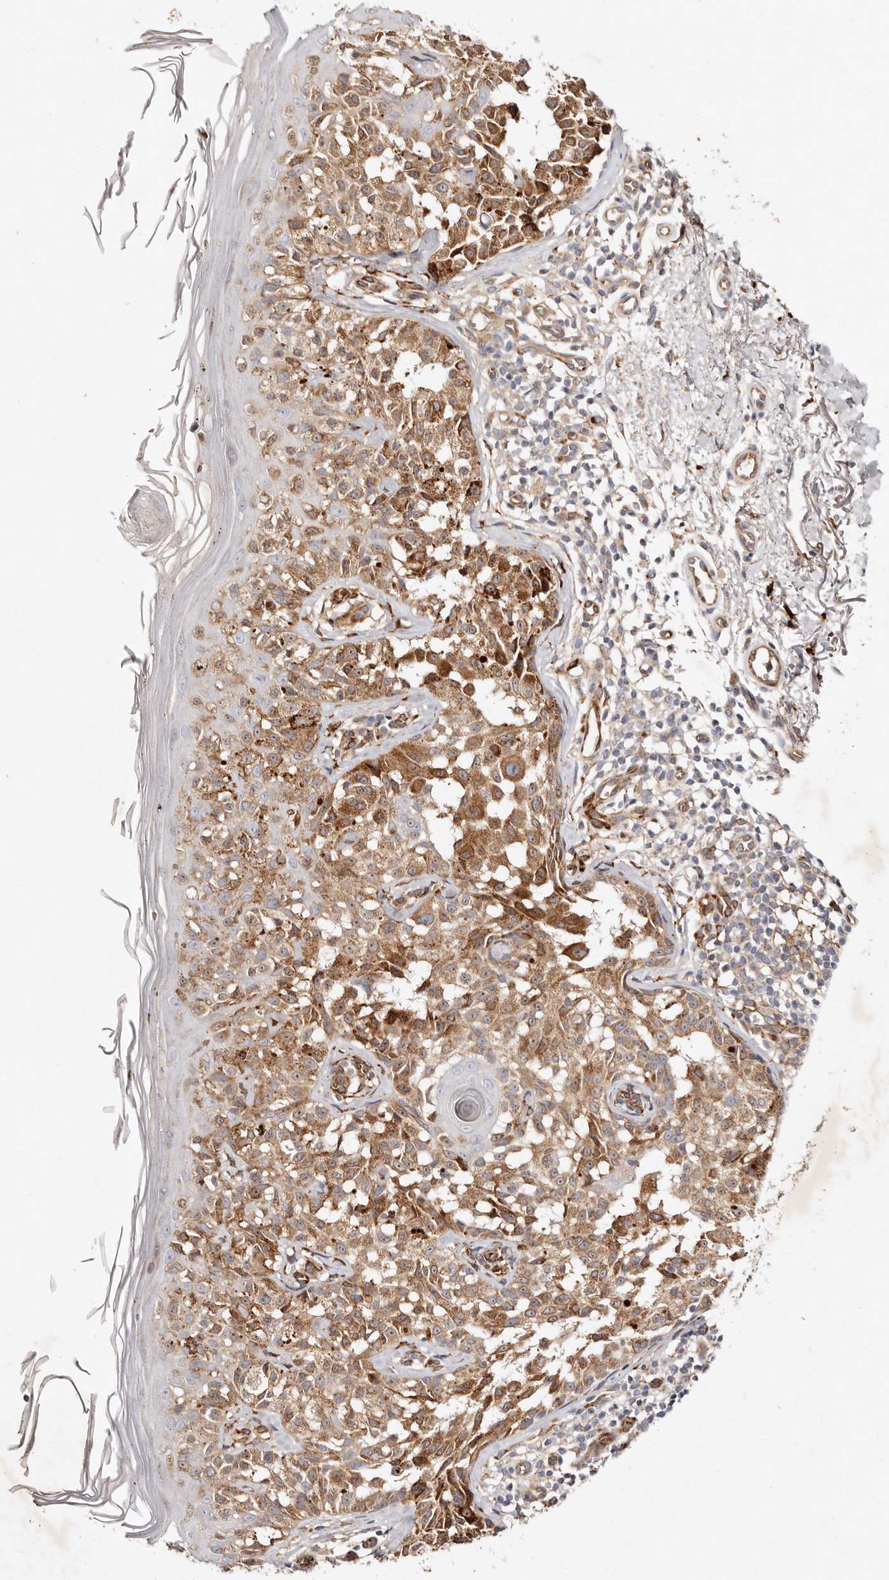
{"staining": {"intensity": "moderate", "quantity": ">75%", "location": "cytoplasmic/membranous"}, "tissue": "melanoma", "cell_type": "Tumor cells", "image_type": "cancer", "snomed": [{"axis": "morphology", "description": "Malignant melanoma, NOS"}, {"axis": "topography", "description": "Skin"}], "caption": "Immunohistochemistry (IHC) of human melanoma exhibits medium levels of moderate cytoplasmic/membranous positivity in approximately >75% of tumor cells. (Brightfield microscopy of DAB IHC at high magnification).", "gene": "SERPINH1", "patient": {"sex": "female", "age": 50}}